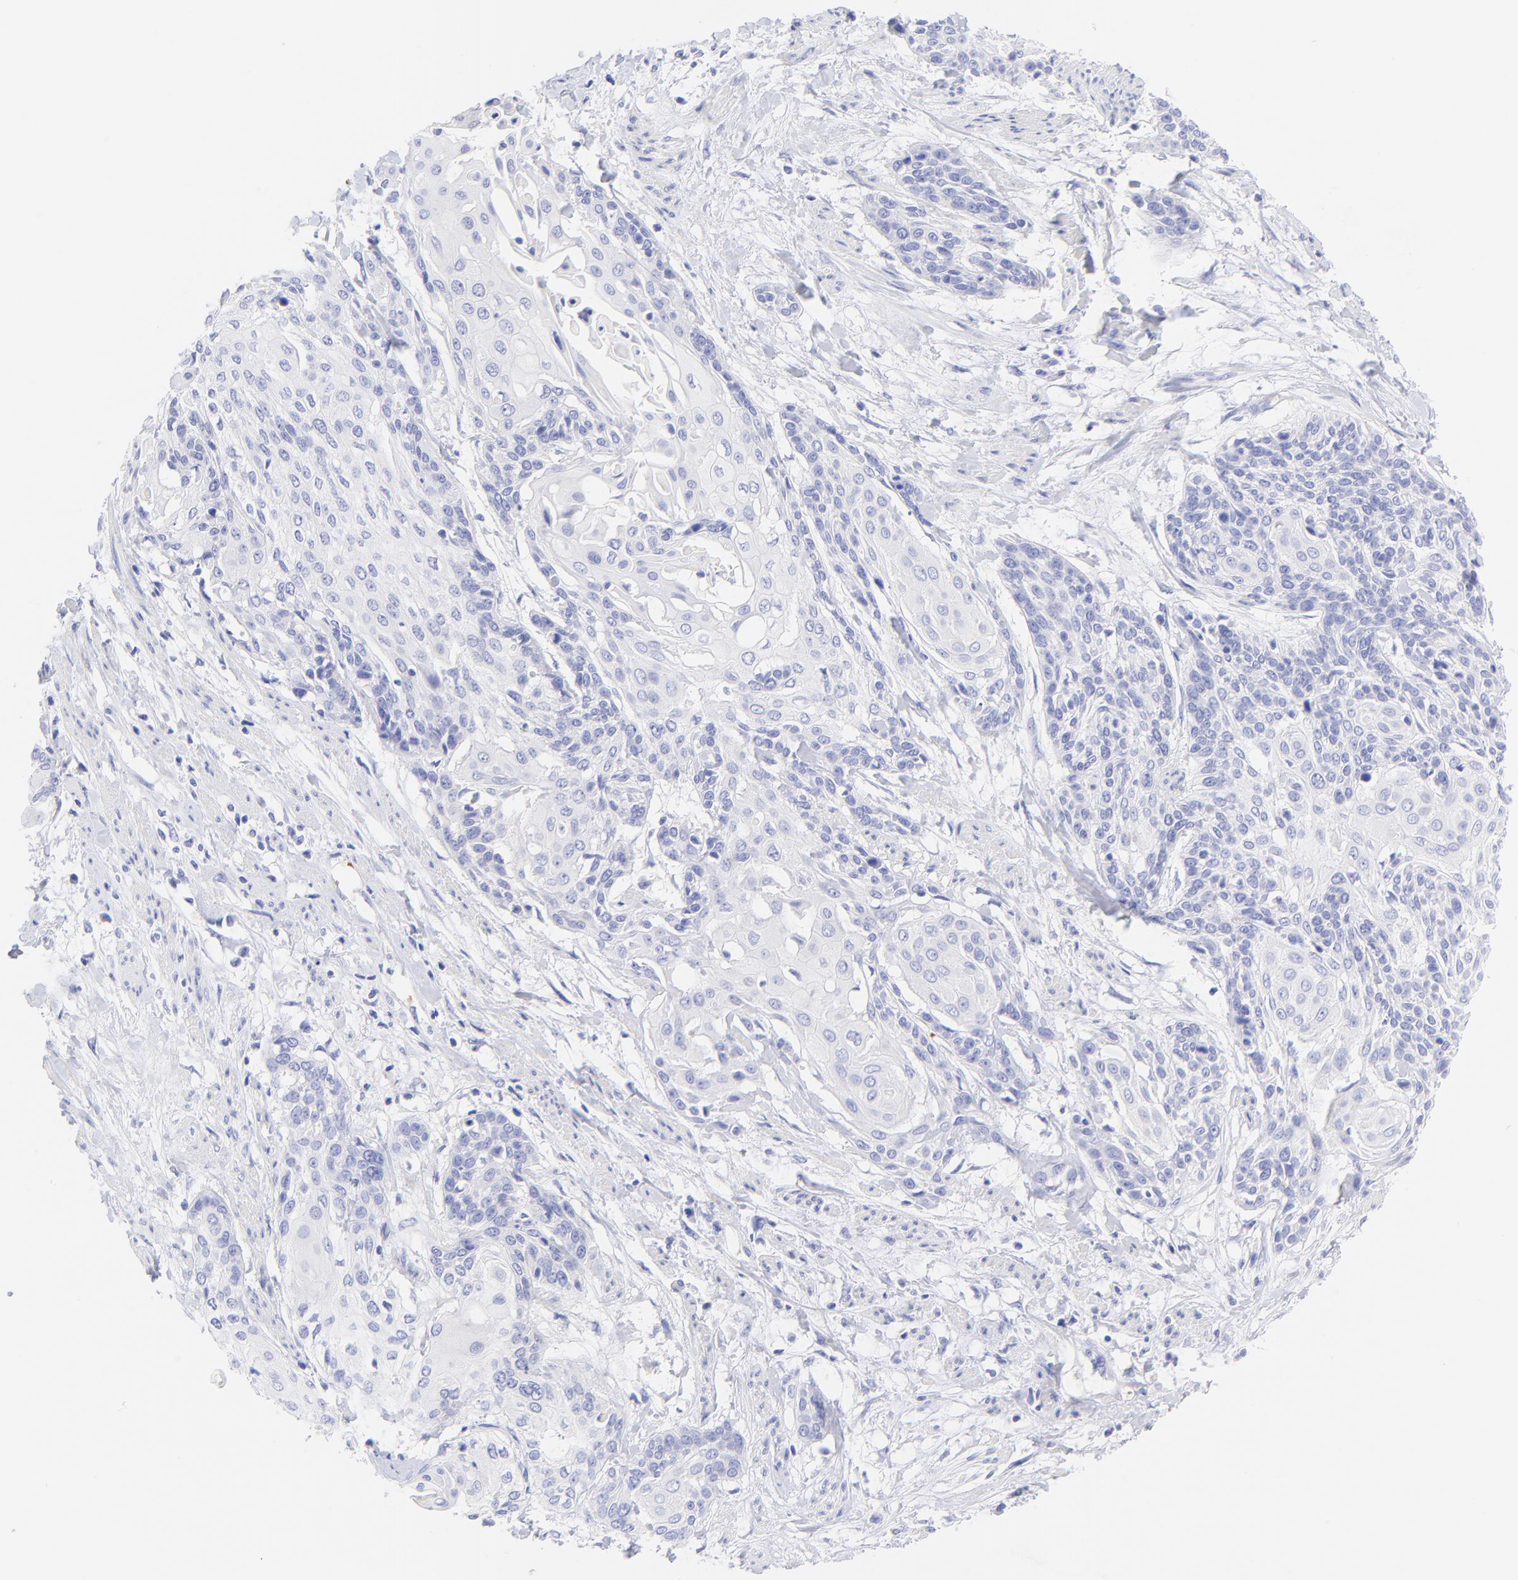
{"staining": {"intensity": "negative", "quantity": "none", "location": "none"}, "tissue": "cervical cancer", "cell_type": "Tumor cells", "image_type": "cancer", "snomed": [{"axis": "morphology", "description": "Squamous cell carcinoma, NOS"}, {"axis": "topography", "description": "Cervix"}], "caption": "IHC of human squamous cell carcinoma (cervical) shows no staining in tumor cells.", "gene": "FRMPD3", "patient": {"sex": "female", "age": 57}}